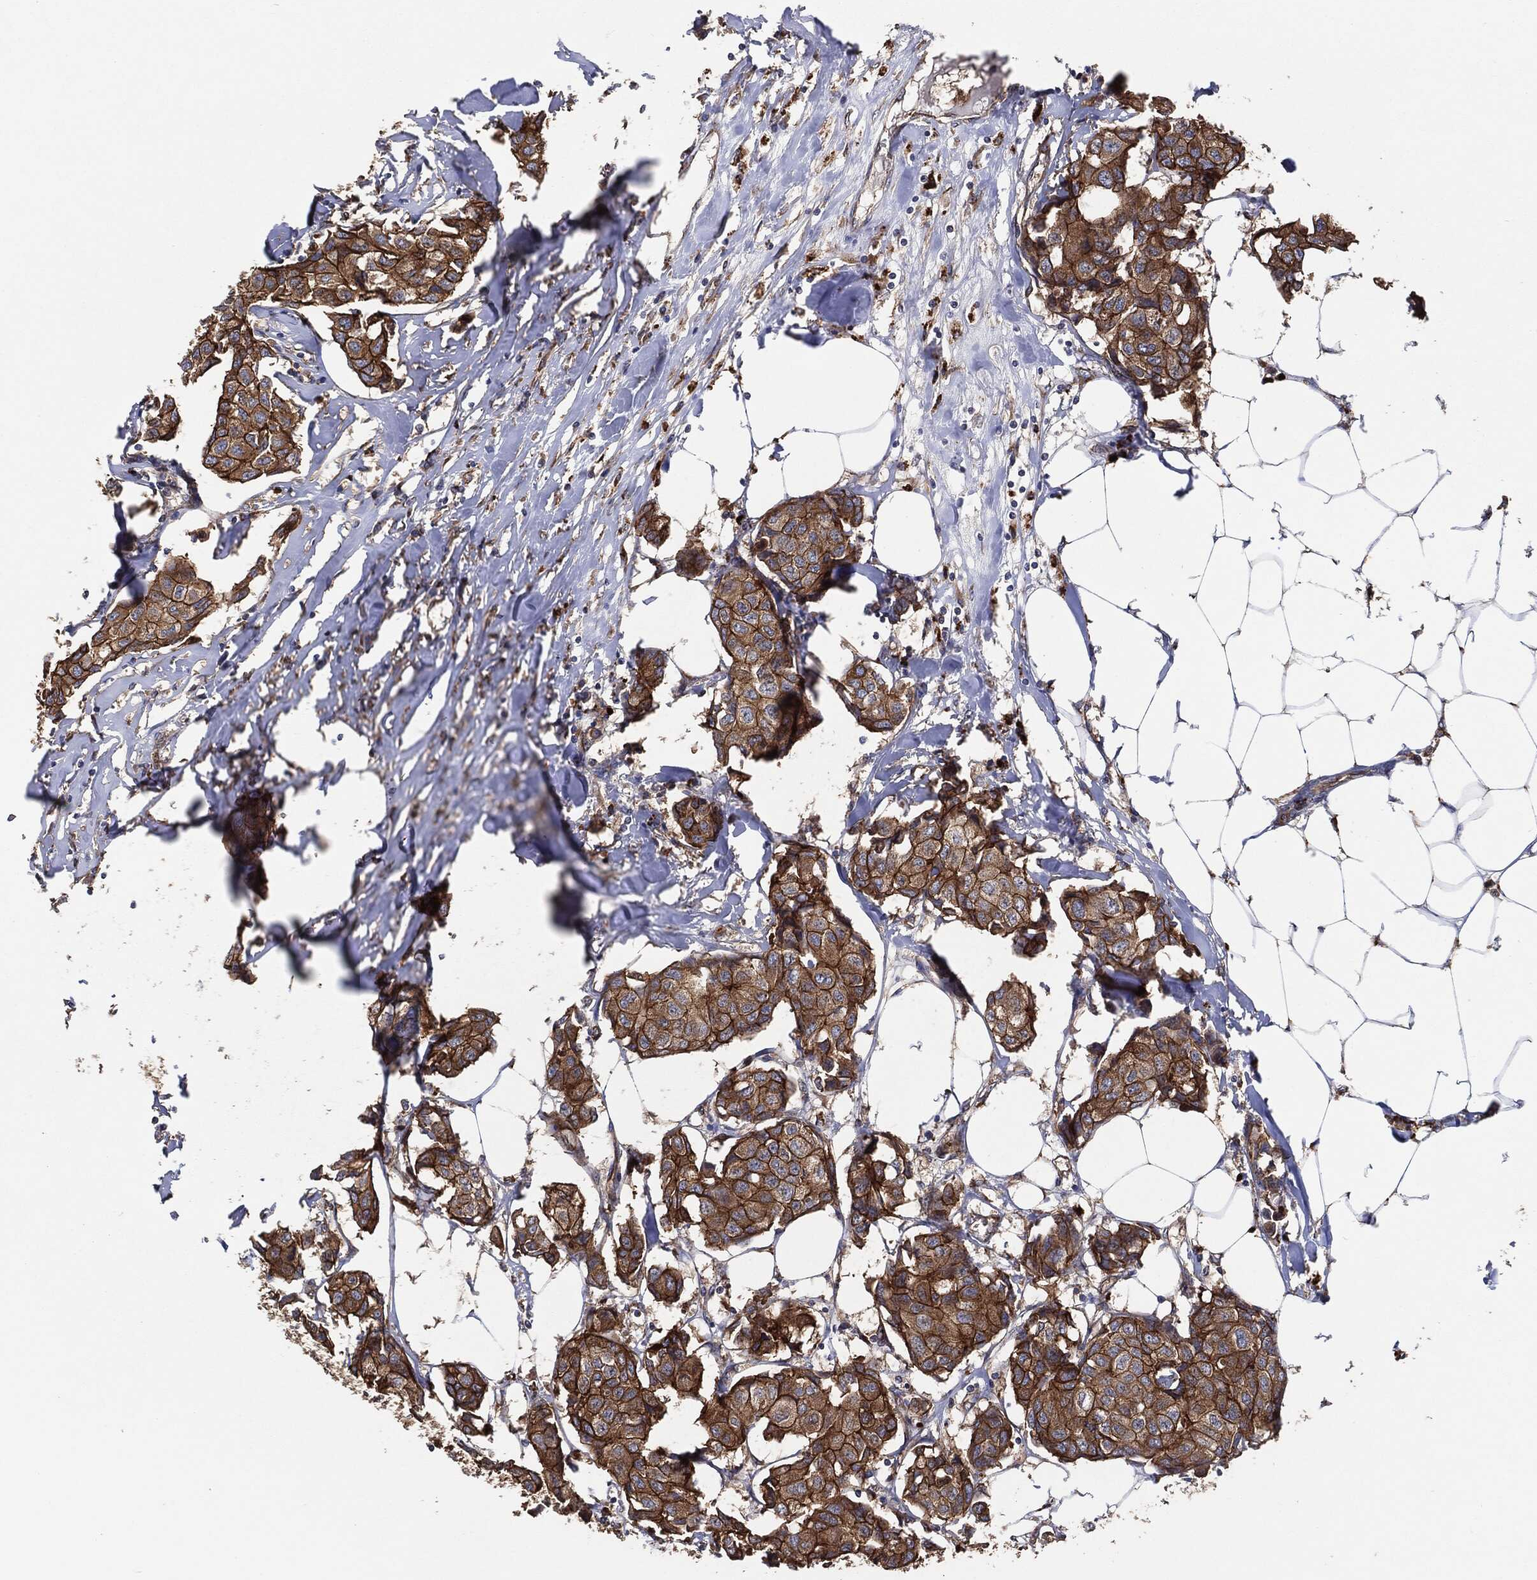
{"staining": {"intensity": "strong", "quantity": ">75%", "location": "cytoplasmic/membranous"}, "tissue": "breast cancer", "cell_type": "Tumor cells", "image_type": "cancer", "snomed": [{"axis": "morphology", "description": "Duct carcinoma"}, {"axis": "topography", "description": "Breast"}], "caption": "Strong cytoplasmic/membranous expression for a protein is seen in approximately >75% of tumor cells of breast cancer (infiltrating ductal carcinoma) using immunohistochemistry.", "gene": "CTNNA1", "patient": {"sex": "female", "age": 80}}